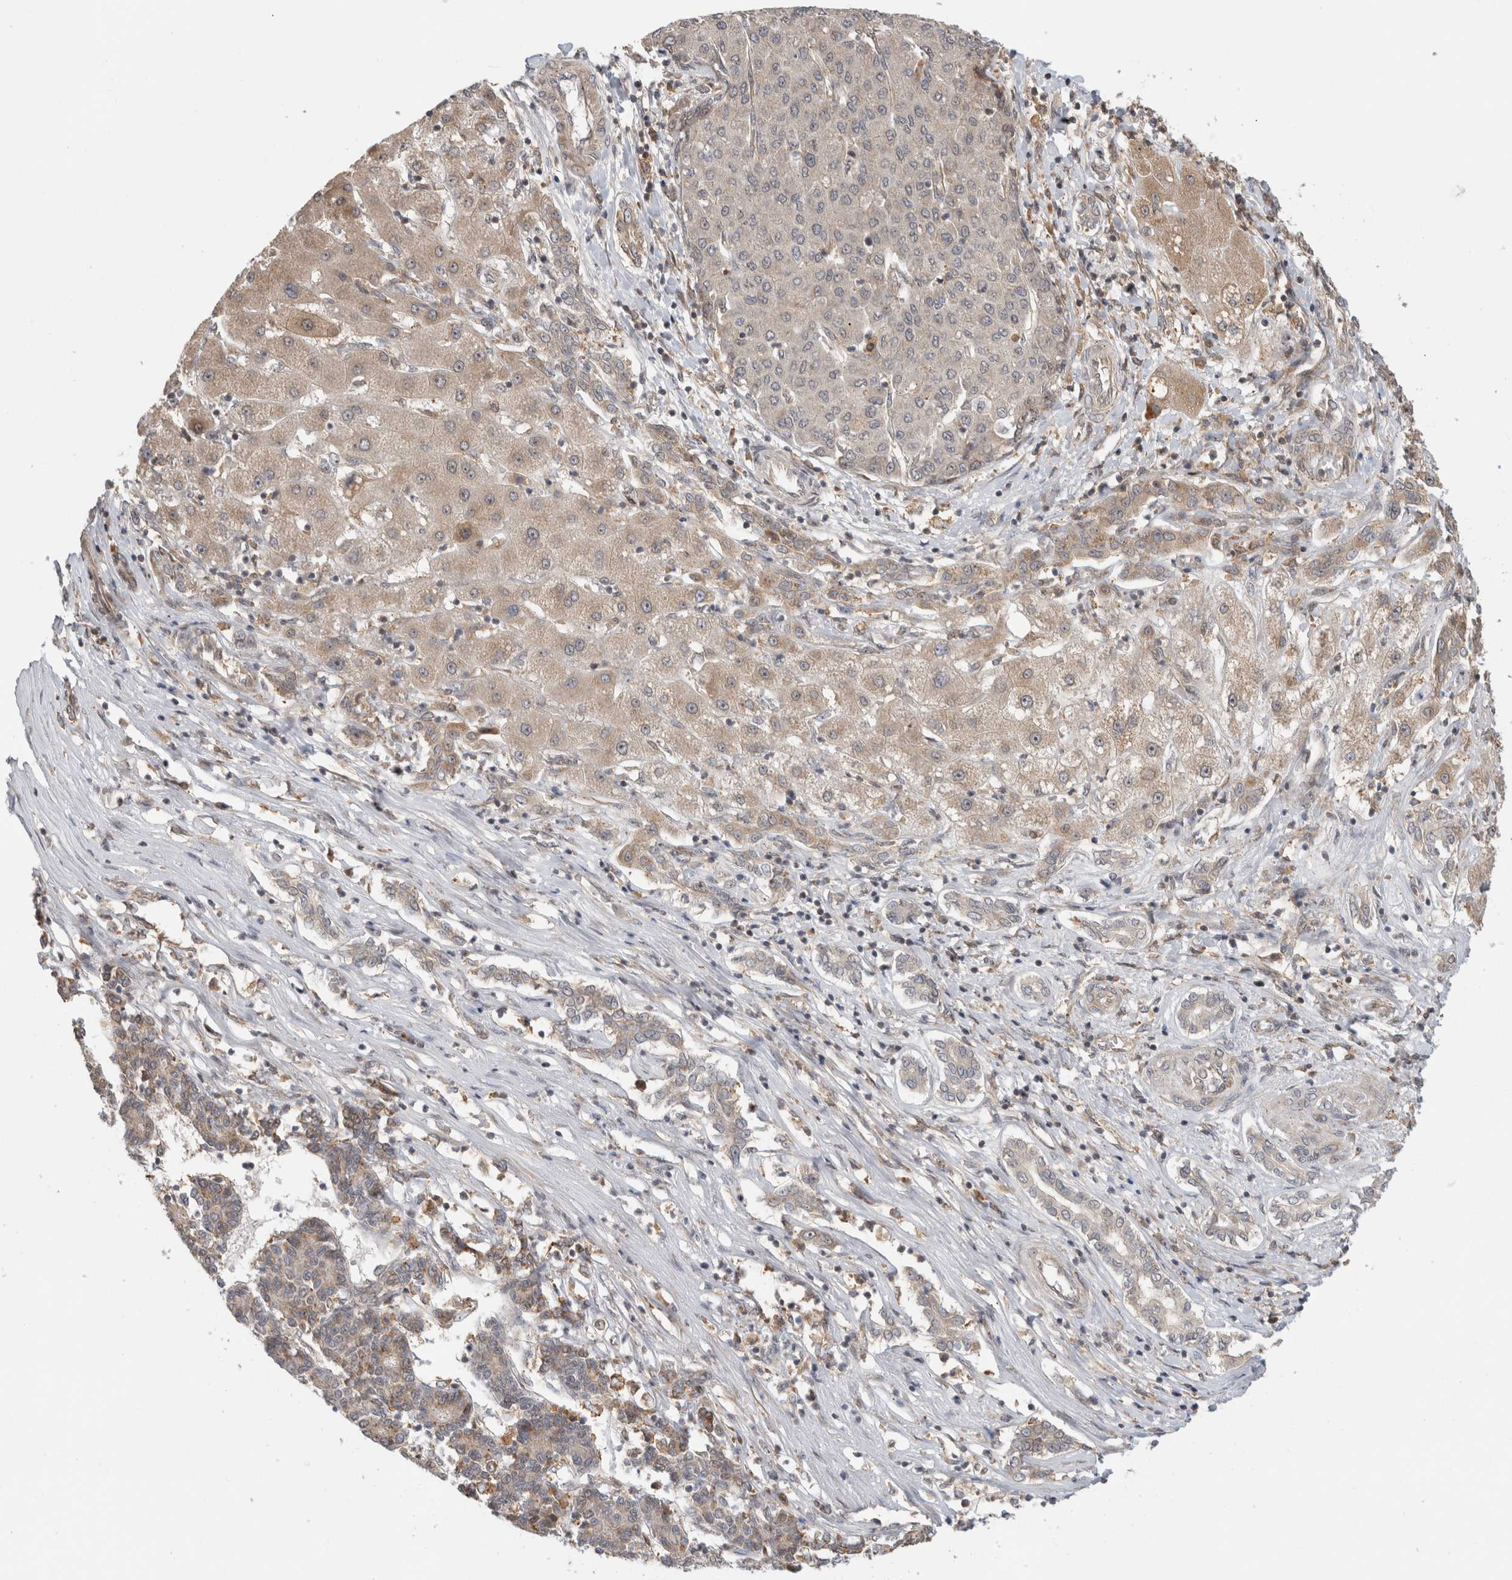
{"staining": {"intensity": "weak", "quantity": "<25%", "location": "cytoplasmic/membranous"}, "tissue": "liver cancer", "cell_type": "Tumor cells", "image_type": "cancer", "snomed": [{"axis": "morphology", "description": "Carcinoma, Hepatocellular, NOS"}, {"axis": "topography", "description": "Liver"}], "caption": "High power microscopy image of an immunohistochemistry histopathology image of liver cancer (hepatocellular carcinoma), revealing no significant positivity in tumor cells. The staining is performed using DAB (3,3'-diaminobenzidine) brown chromogen with nuclei counter-stained in using hematoxylin.", "gene": "WASF2", "patient": {"sex": "male", "age": 65}}